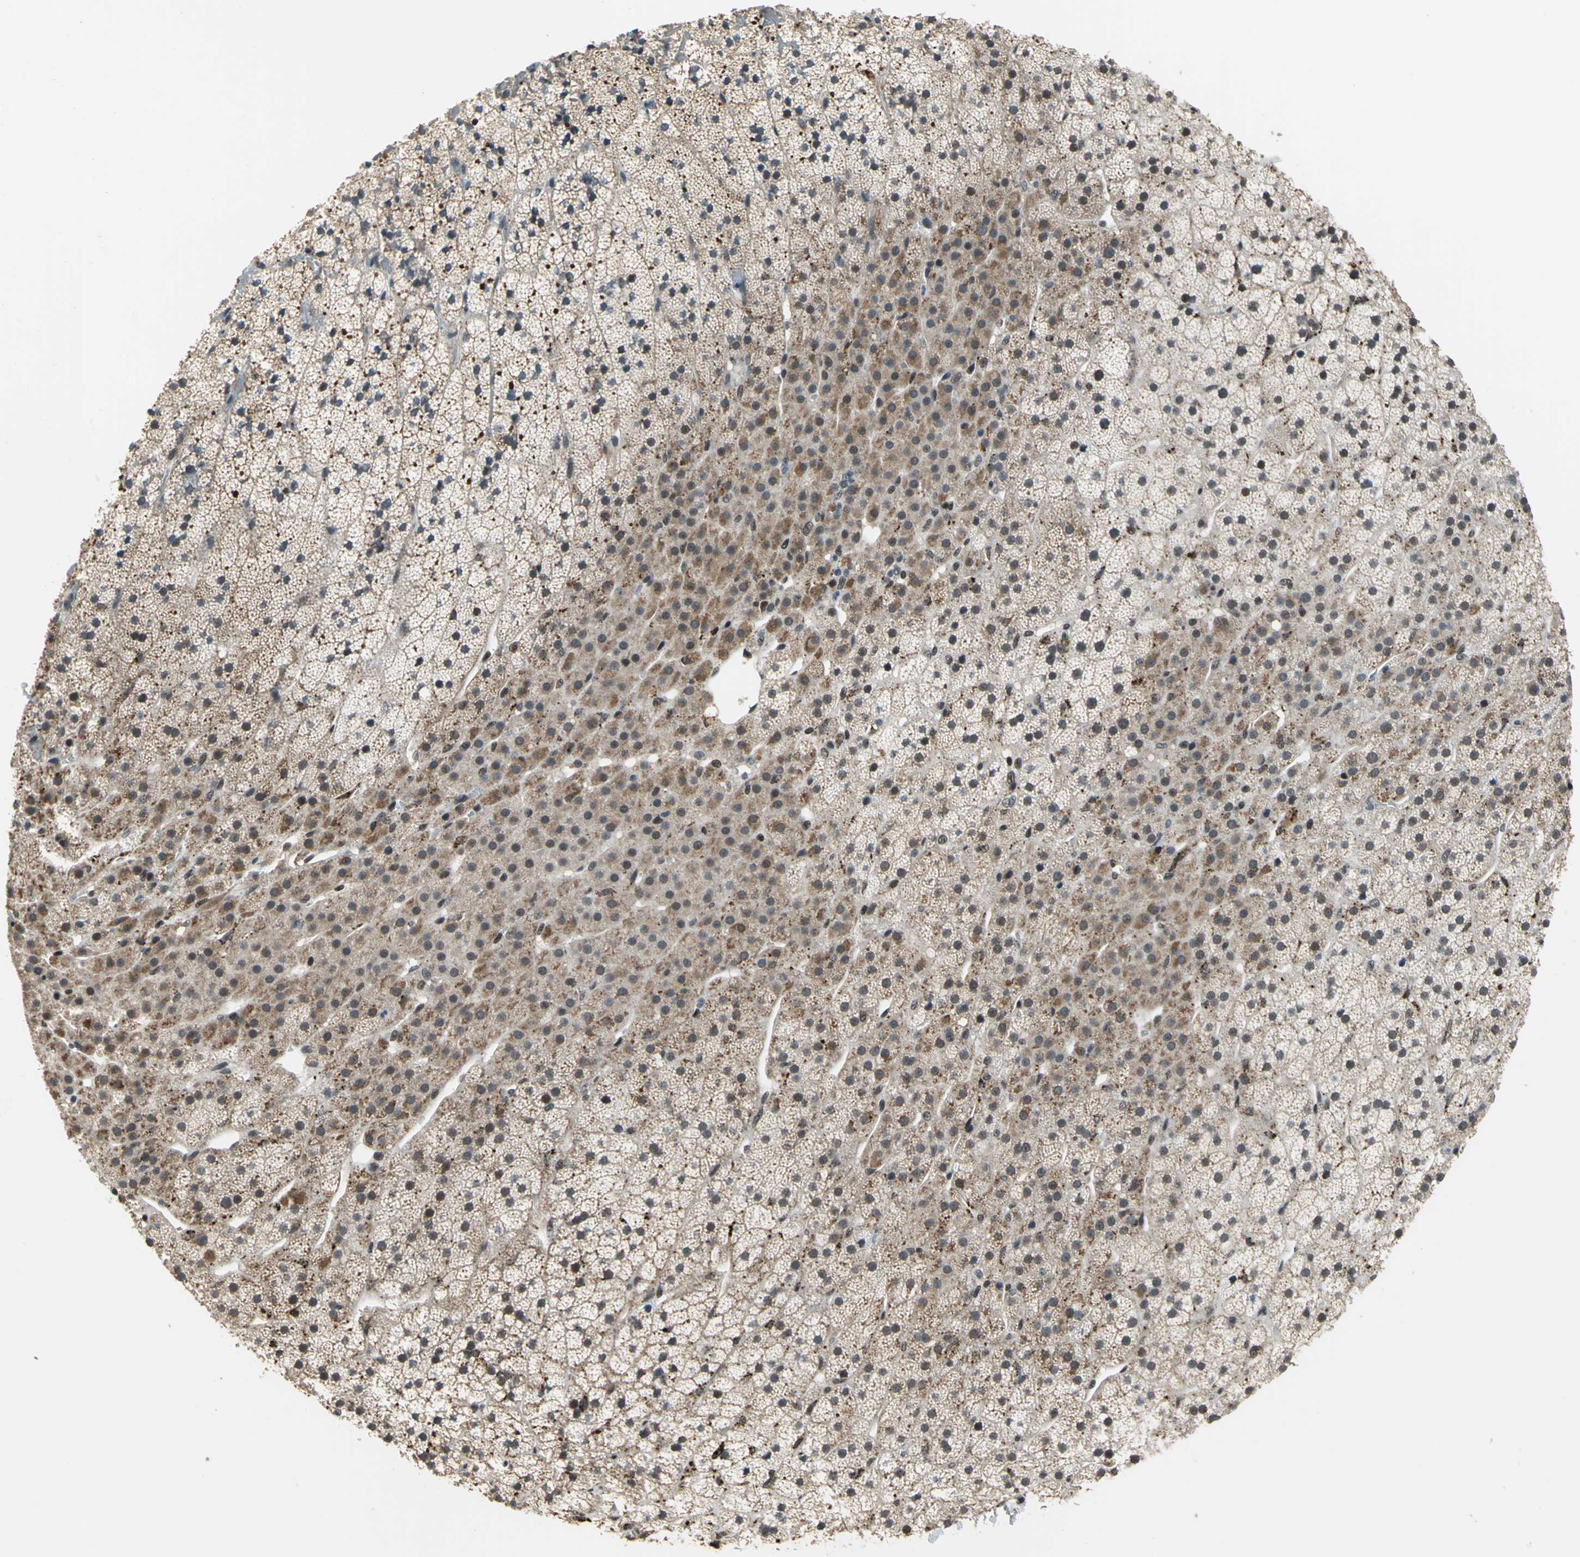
{"staining": {"intensity": "moderate", "quantity": "25%-75%", "location": "cytoplasmic/membranous,nuclear"}, "tissue": "adrenal gland", "cell_type": "Glandular cells", "image_type": "normal", "snomed": [{"axis": "morphology", "description": "Normal tissue, NOS"}, {"axis": "topography", "description": "Adrenal gland"}], "caption": "A photomicrograph of adrenal gland stained for a protein shows moderate cytoplasmic/membranous,nuclear brown staining in glandular cells.", "gene": "ELF2", "patient": {"sex": "male", "age": 35}}